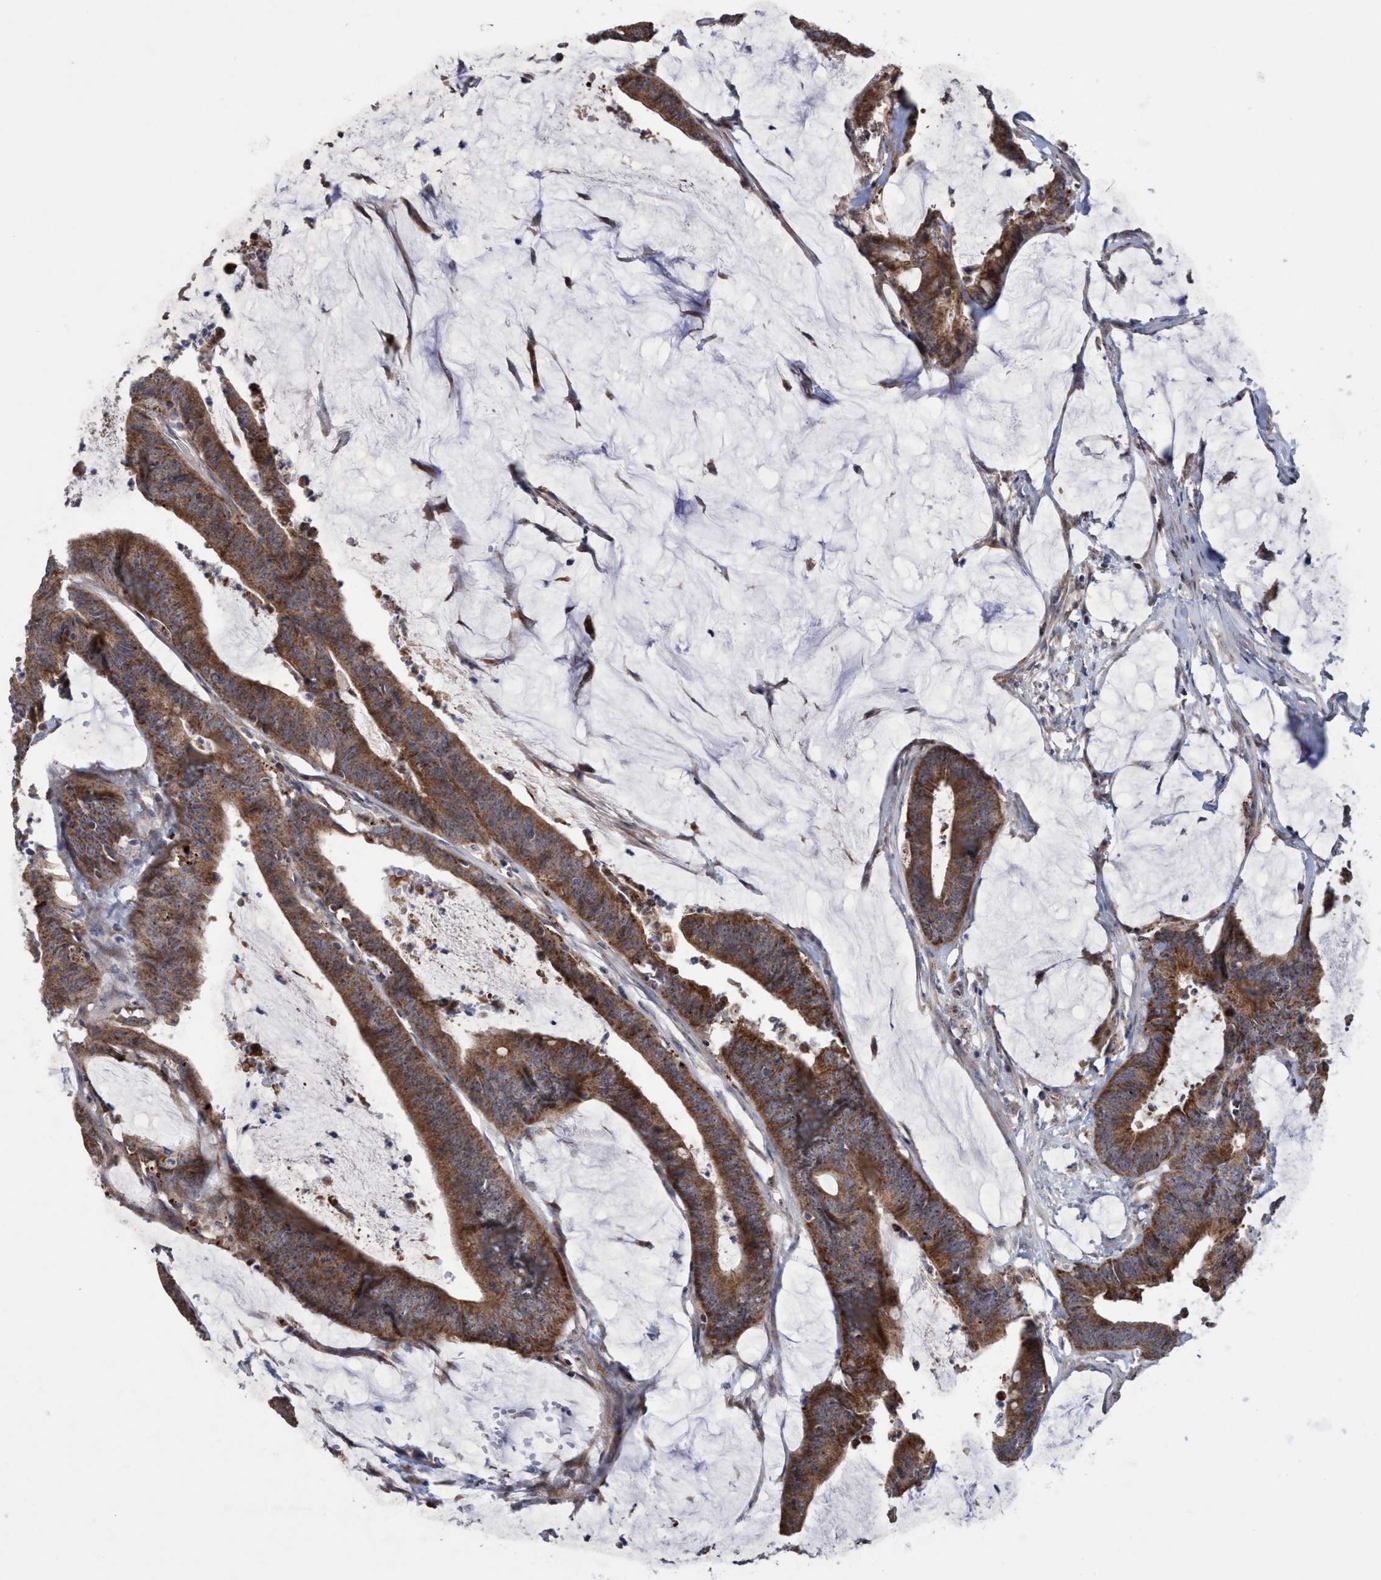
{"staining": {"intensity": "strong", "quantity": ">75%", "location": "cytoplasmic/membranous"}, "tissue": "colorectal cancer", "cell_type": "Tumor cells", "image_type": "cancer", "snomed": [{"axis": "morphology", "description": "Adenocarcinoma, NOS"}, {"axis": "topography", "description": "Rectum"}], "caption": "Immunohistochemical staining of human adenocarcinoma (colorectal) reveals strong cytoplasmic/membranous protein positivity in about >75% of tumor cells. Immunohistochemistry stains the protein in brown and the nuclei are stained blue.", "gene": "P2RY14", "patient": {"sex": "female", "age": 66}}